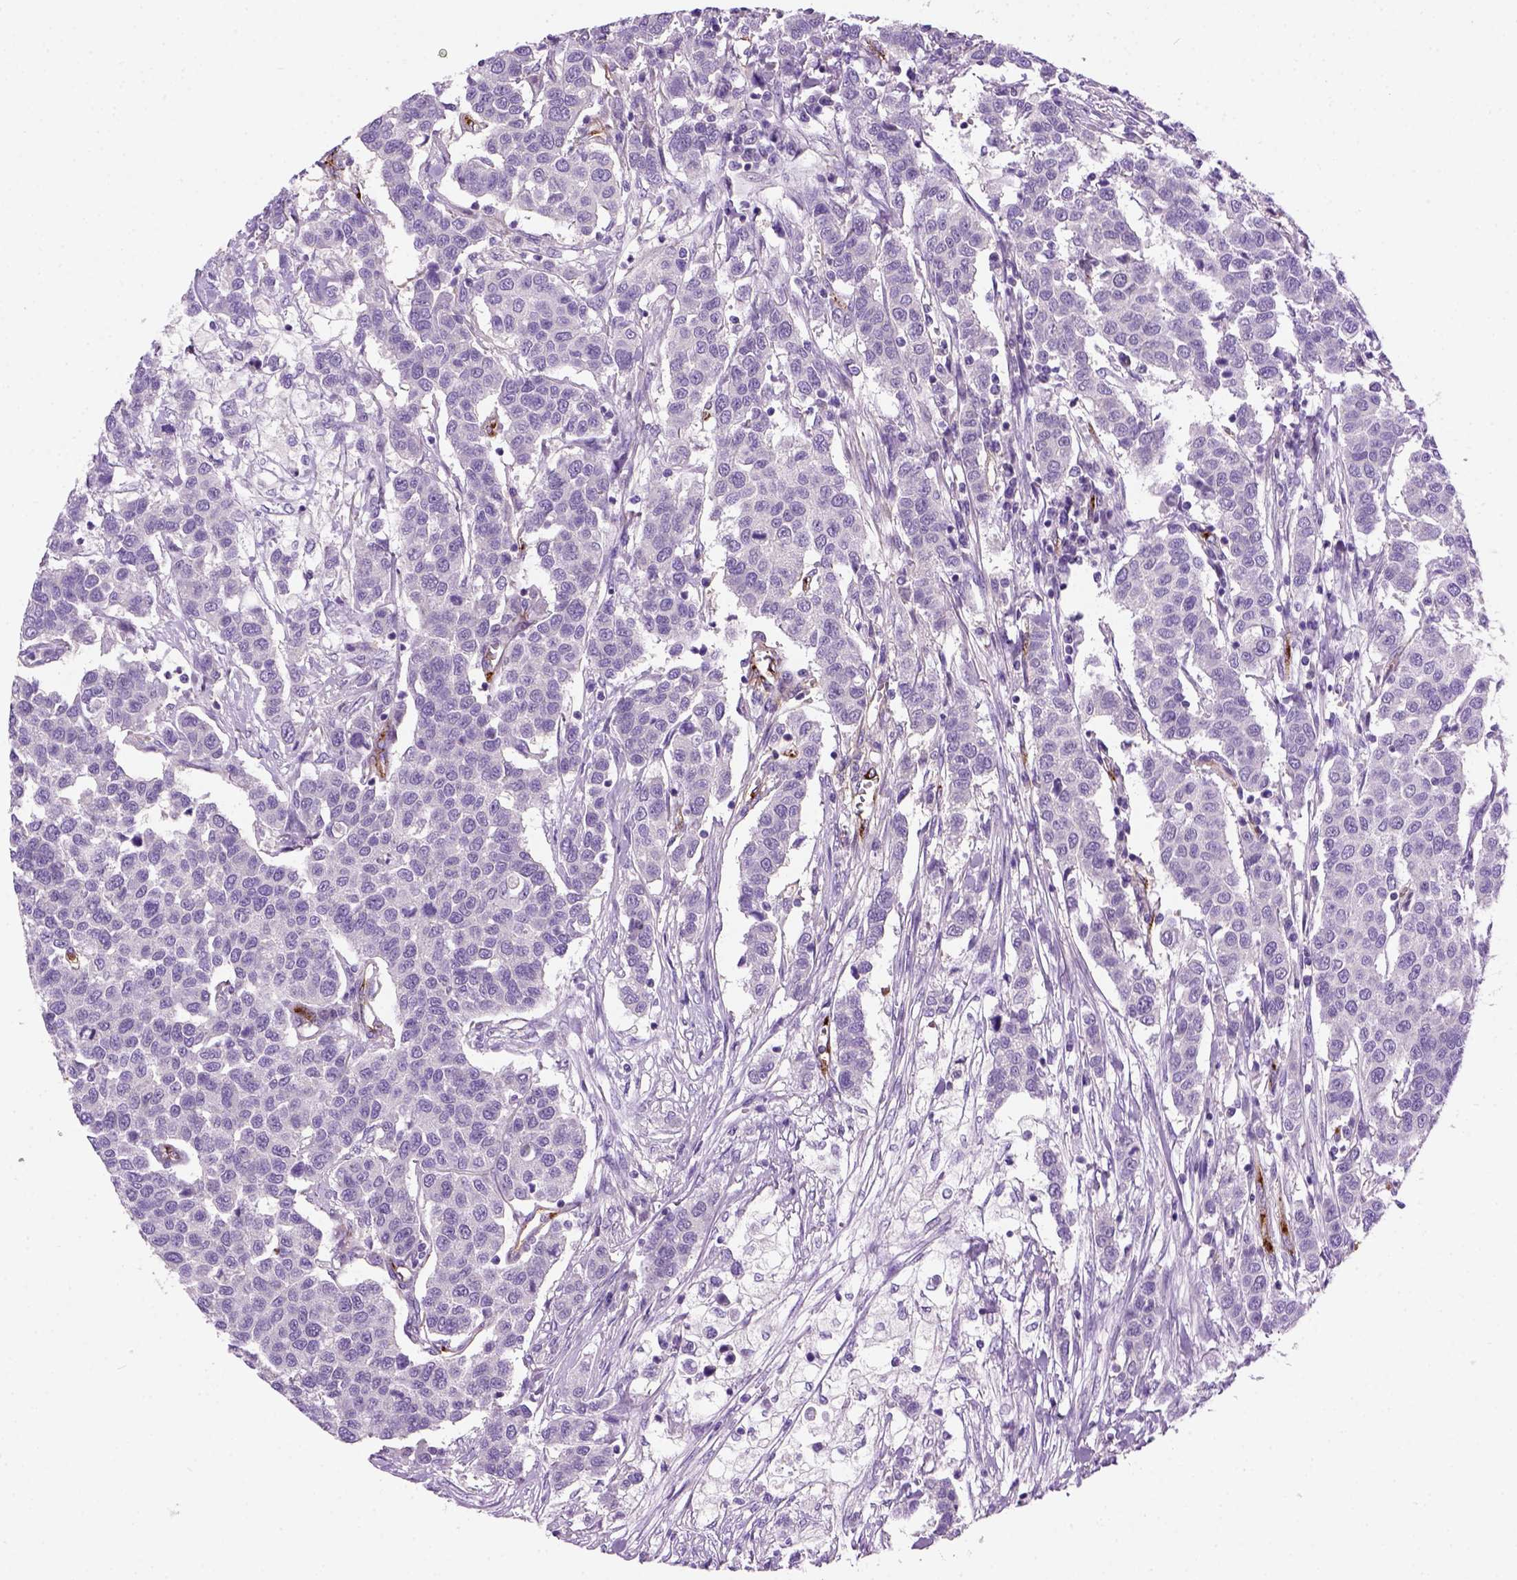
{"staining": {"intensity": "negative", "quantity": "none", "location": "none"}, "tissue": "urothelial cancer", "cell_type": "Tumor cells", "image_type": "cancer", "snomed": [{"axis": "morphology", "description": "Urothelial carcinoma, High grade"}, {"axis": "topography", "description": "Urinary bladder"}], "caption": "Protein analysis of high-grade urothelial carcinoma exhibits no significant positivity in tumor cells. The staining is performed using DAB (3,3'-diaminobenzidine) brown chromogen with nuclei counter-stained in using hematoxylin.", "gene": "VWF", "patient": {"sex": "female", "age": 58}}